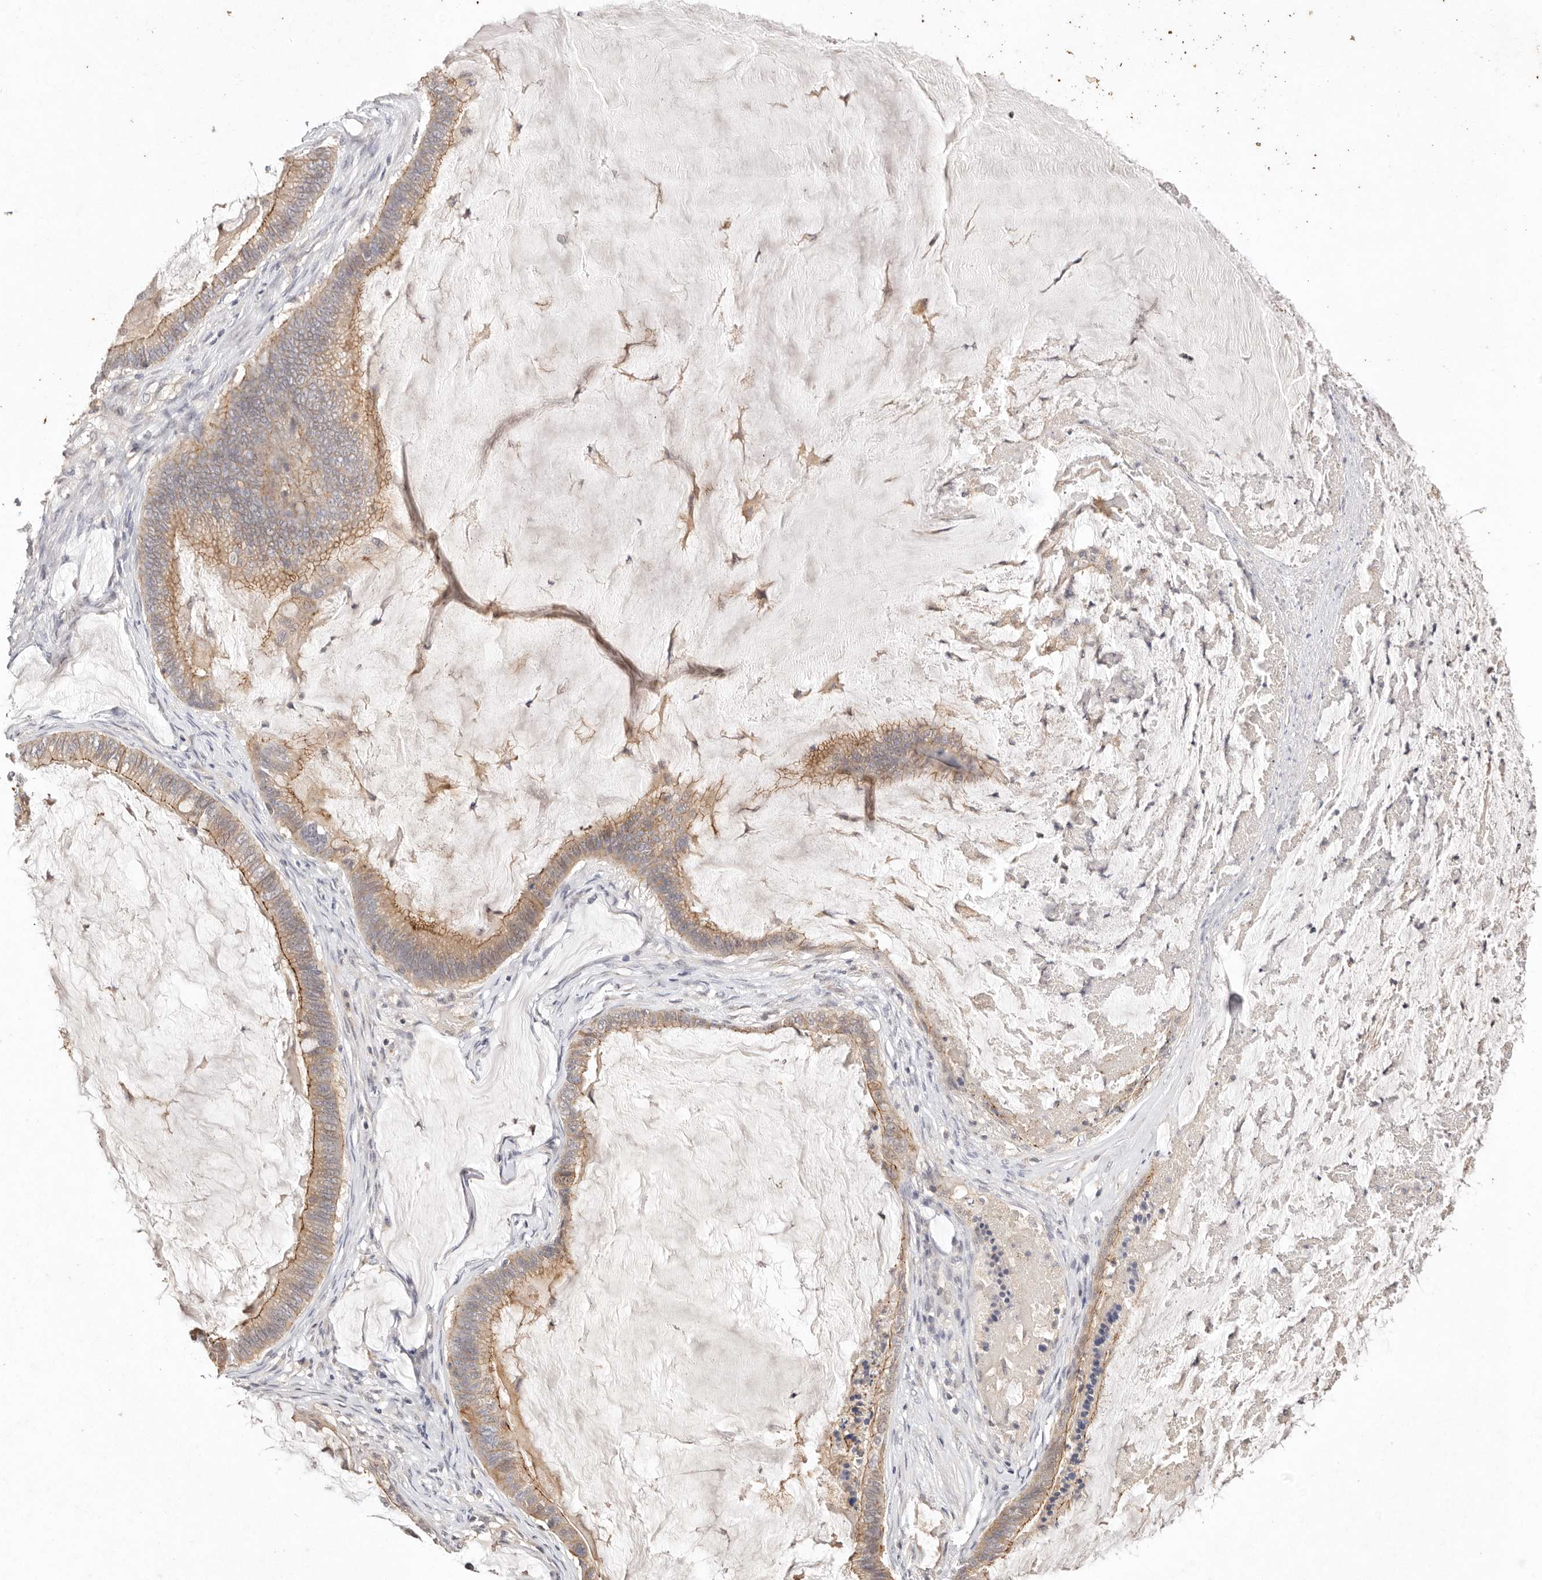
{"staining": {"intensity": "moderate", "quantity": "25%-75%", "location": "cytoplasmic/membranous"}, "tissue": "ovarian cancer", "cell_type": "Tumor cells", "image_type": "cancer", "snomed": [{"axis": "morphology", "description": "Cystadenocarcinoma, mucinous, NOS"}, {"axis": "topography", "description": "Ovary"}], "caption": "IHC photomicrograph of human ovarian mucinous cystadenocarcinoma stained for a protein (brown), which shows medium levels of moderate cytoplasmic/membranous positivity in approximately 25%-75% of tumor cells.", "gene": "CXADR", "patient": {"sex": "female", "age": 61}}